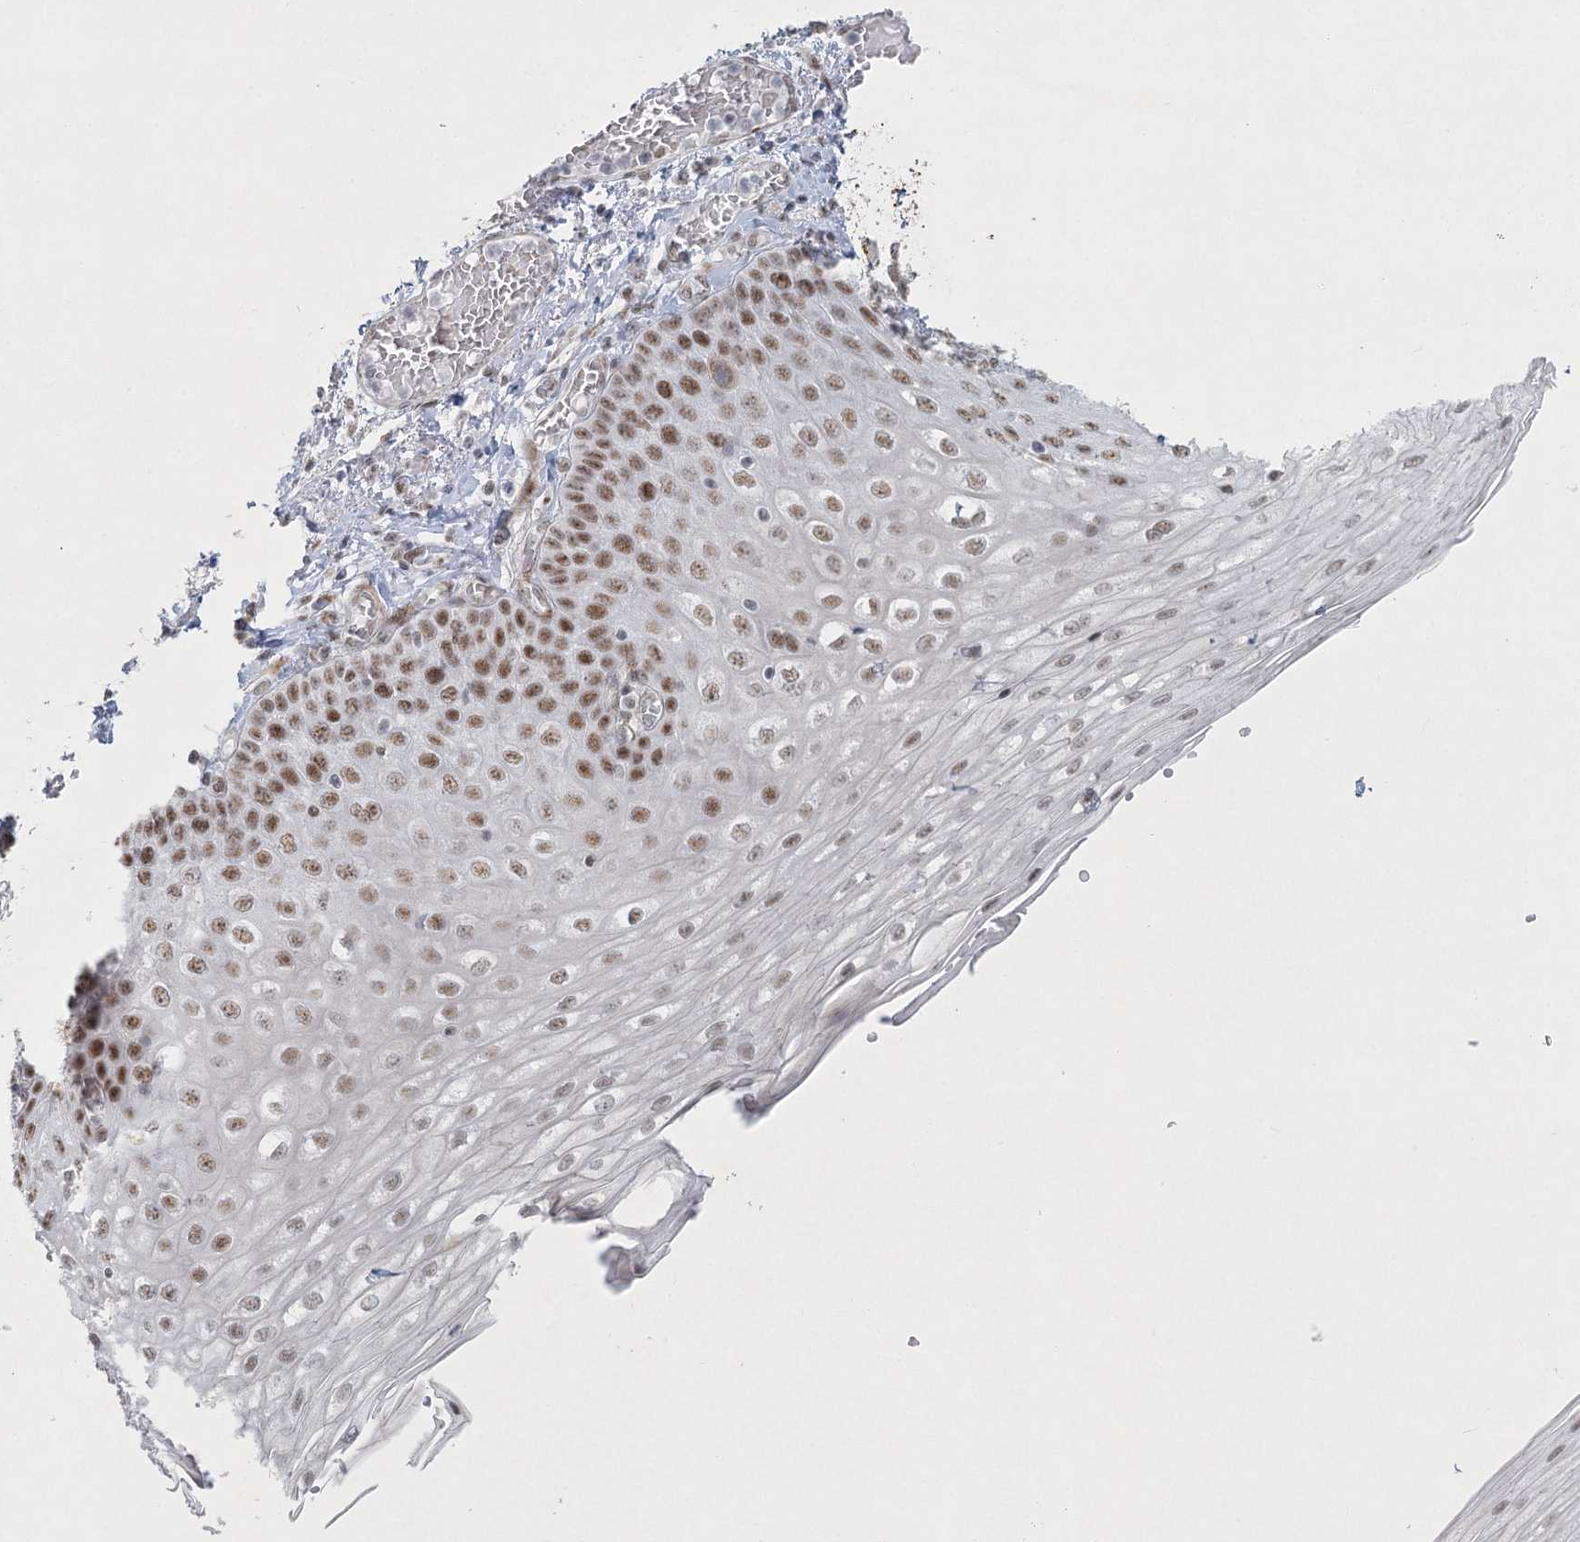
{"staining": {"intensity": "strong", "quantity": ">75%", "location": "nuclear"}, "tissue": "esophagus", "cell_type": "Squamous epithelial cells", "image_type": "normal", "snomed": [{"axis": "morphology", "description": "Normal tissue, NOS"}, {"axis": "topography", "description": "Esophagus"}], "caption": "Brown immunohistochemical staining in normal human esophagus demonstrates strong nuclear staining in approximately >75% of squamous epithelial cells.", "gene": "U2SURP", "patient": {"sex": "male", "age": 81}}